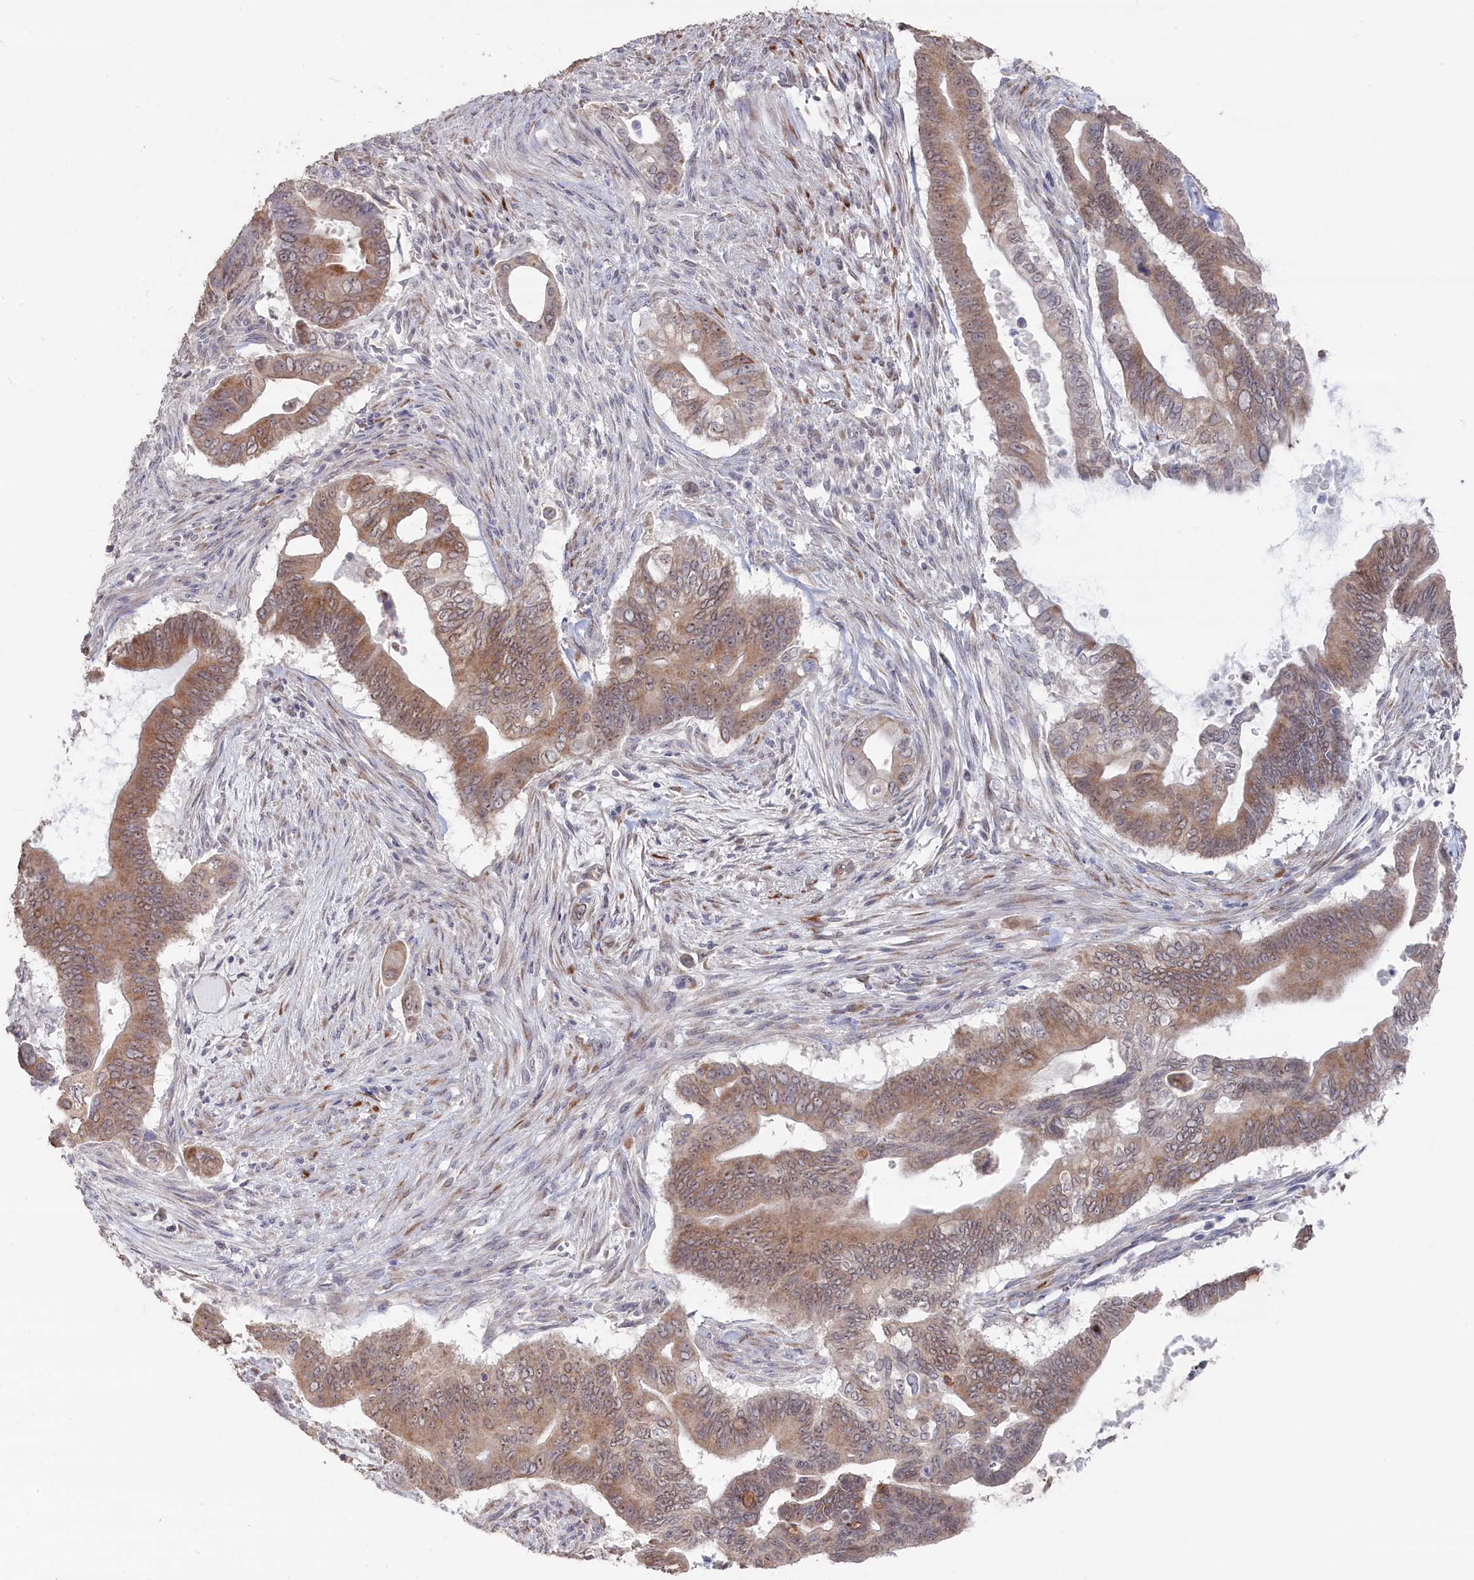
{"staining": {"intensity": "moderate", "quantity": ">75%", "location": "cytoplasmic/membranous"}, "tissue": "pancreatic cancer", "cell_type": "Tumor cells", "image_type": "cancer", "snomed": [{"axis": "morphology", "description": "Adenocarcinoma, NOS"}, {"axis": "topography", "description": "Pancreas"}], "caption": "Moderate cytoplasmic/membranous expression is seen in approximately >75% of tumor cells in pancreatic adenocarcinoma. The protein is stained brown, and the nuclei are stained in blue (DAB IHC with brightfield microscopy, high magnification).", "gene": "SEMG2", "patient": {"sex": "male", "age": 68}}